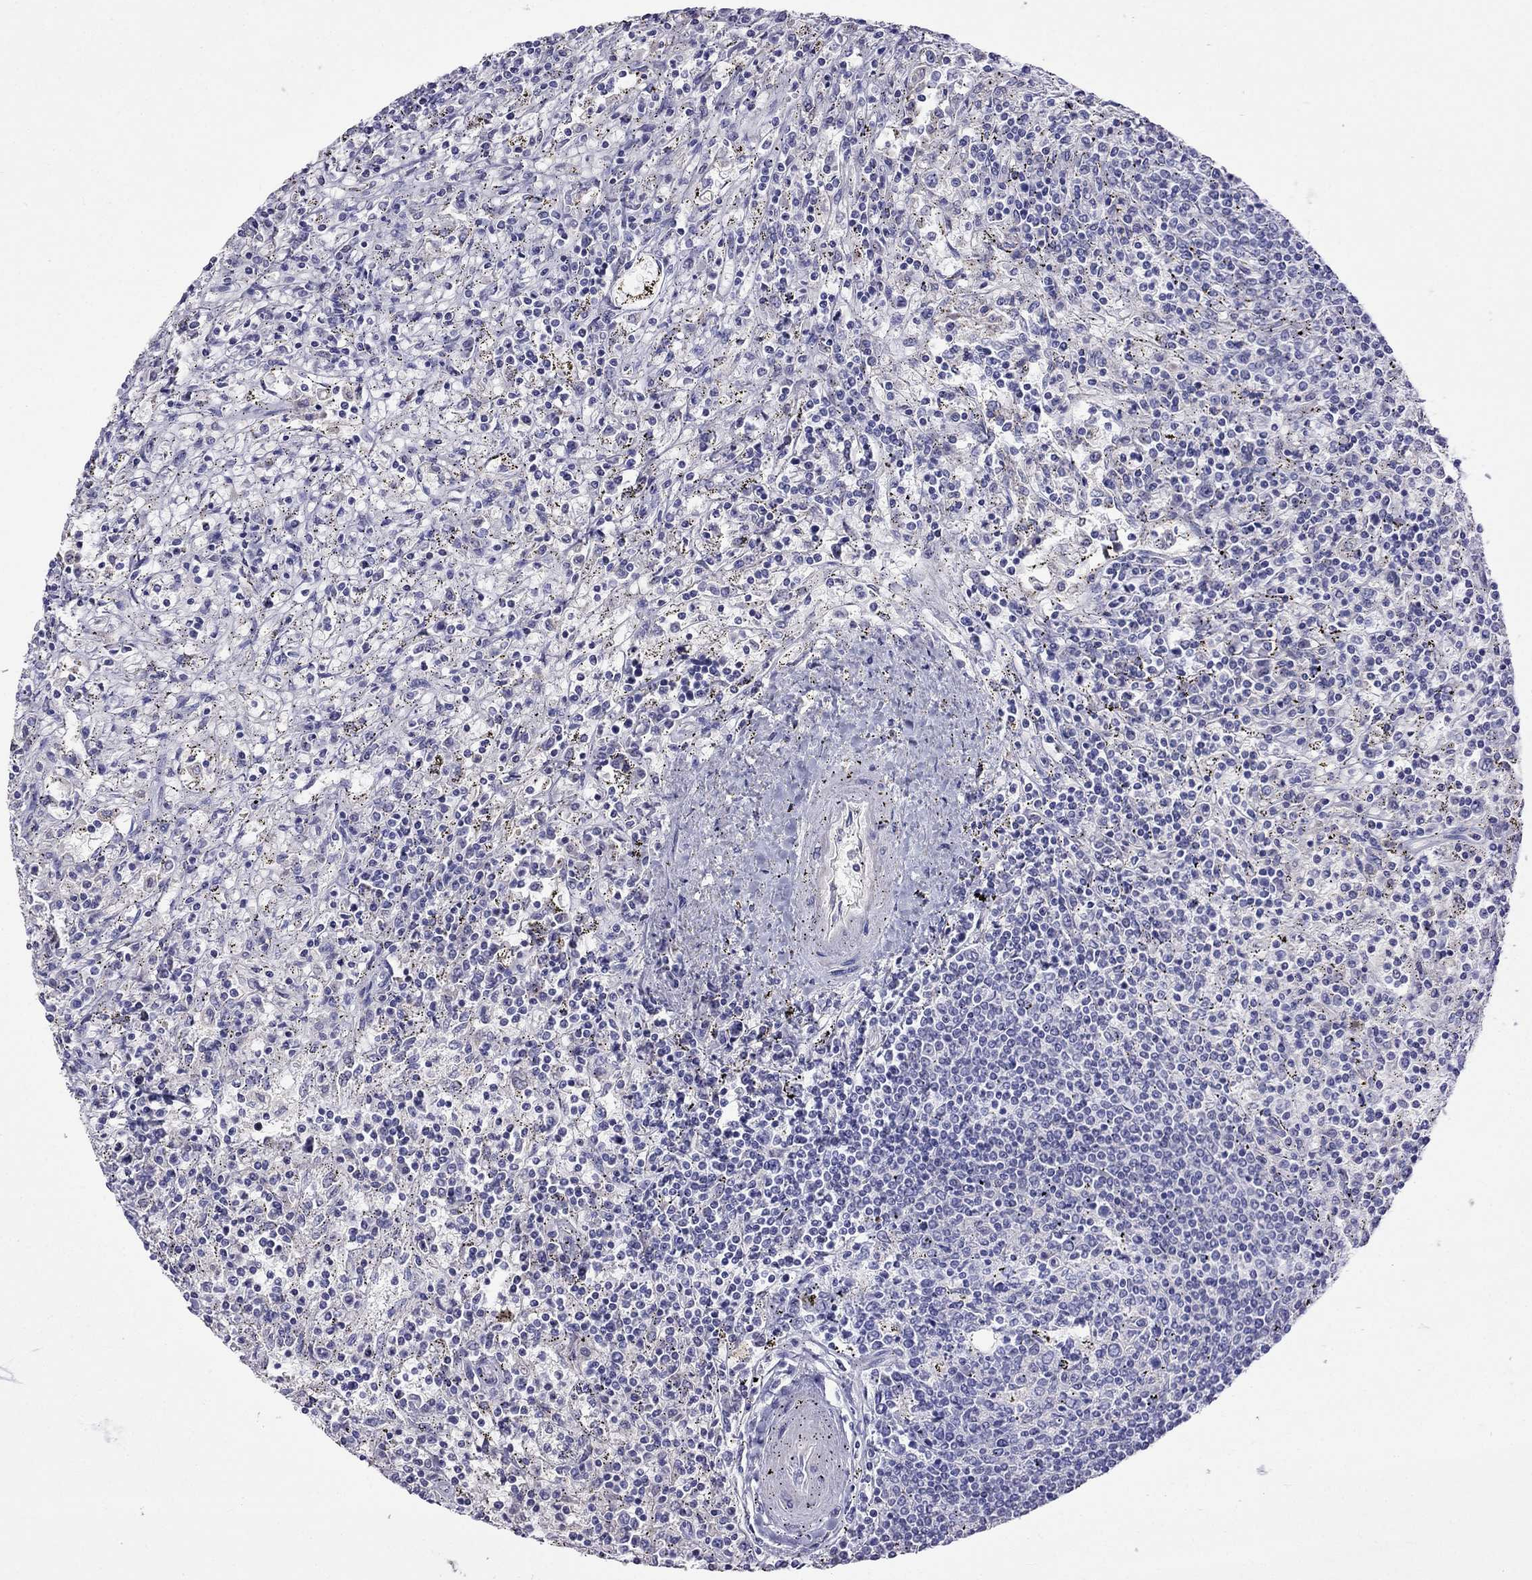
{"staining": {"intensity": "negative", "quantity": "none", "location": "none"}, "tissue": "lymphoma", "cell_type": "Tumor cells", "image_type": "cancer", "snomed": [{"axis": "morphology", "description": "Malignant lymphoma, non-Hodgkin's type, Low grade"}, {"axis": "topography", "description": "Spleen"}], "caption": "This is an IHC micrograph of human lymphoma. There is no staining in tumor cells.", "gene": "TDRD1", "patient": {"sex": "male", "age": 62}}